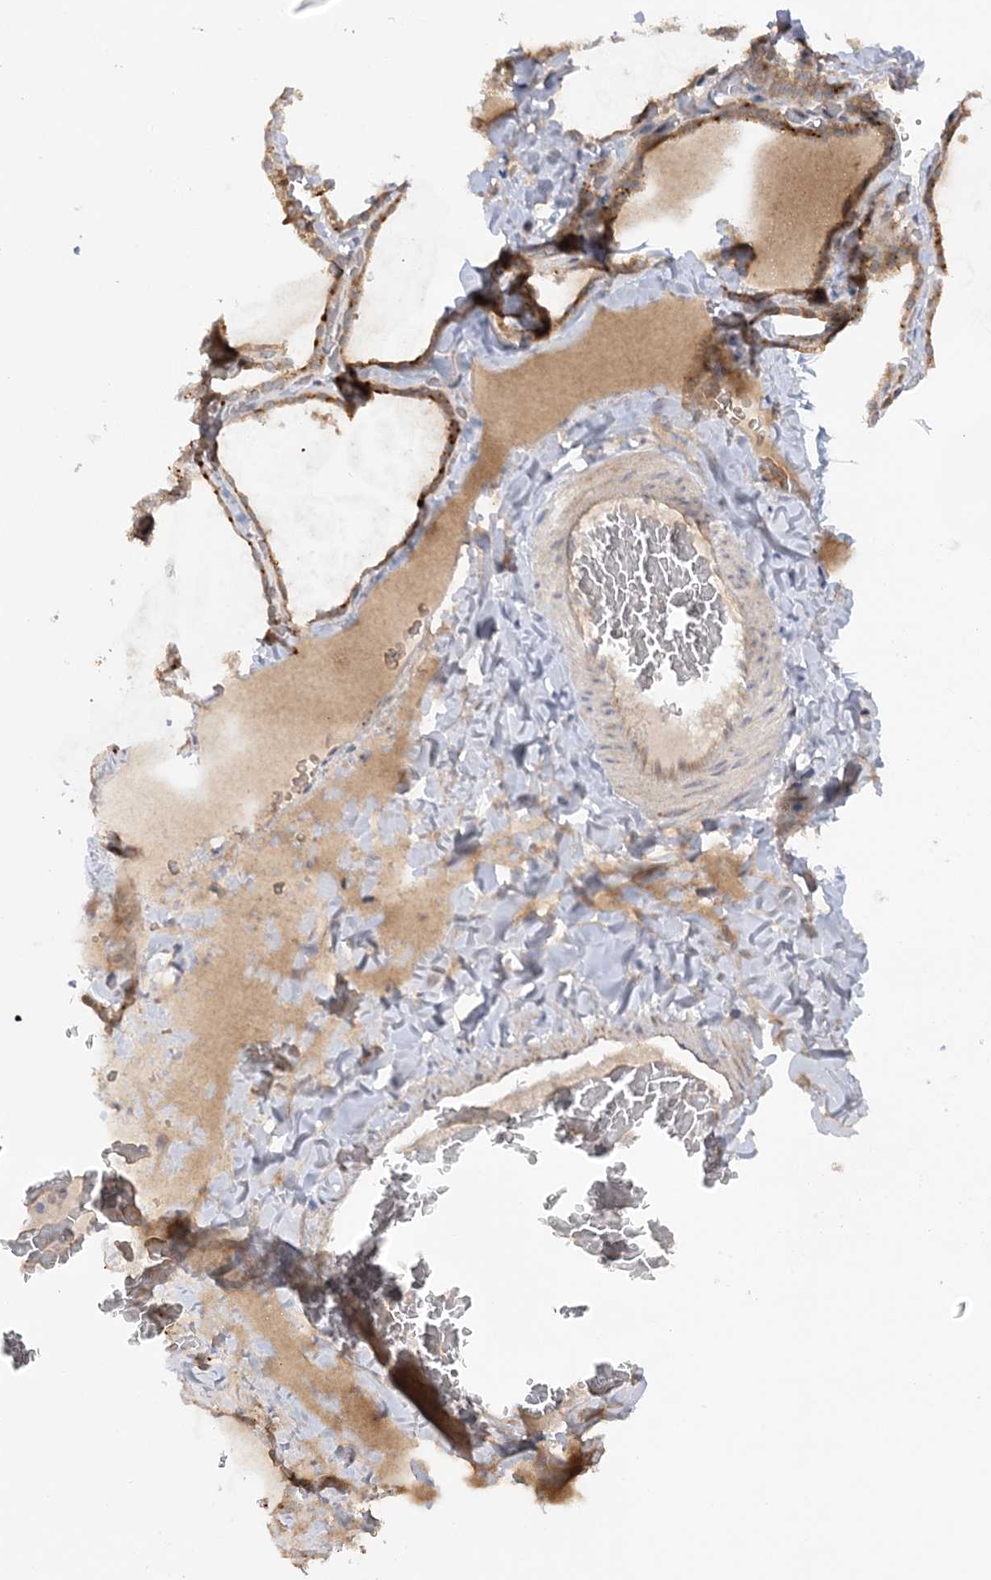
{"staining": {"intensity": "moderate", "quantity": ">75%", "location": "cytoplasmic/membranous"}, "tissue": "thyroid gland", "cell_type": "Glandular cells", "image_type": "normal", "snomed": [{"axis": "morphology", "description": "Normal tissue, NOS"}, {"axis": "topography", "description": "Thyroid gland"}], "caption": "A brown stain highlights moderate cytoplasmic/membranous positivity of a protein in glandular cells of benign human thyroid gland.", "gene": "MMADHC", "patient": {"sex": "female", "age": 22}}